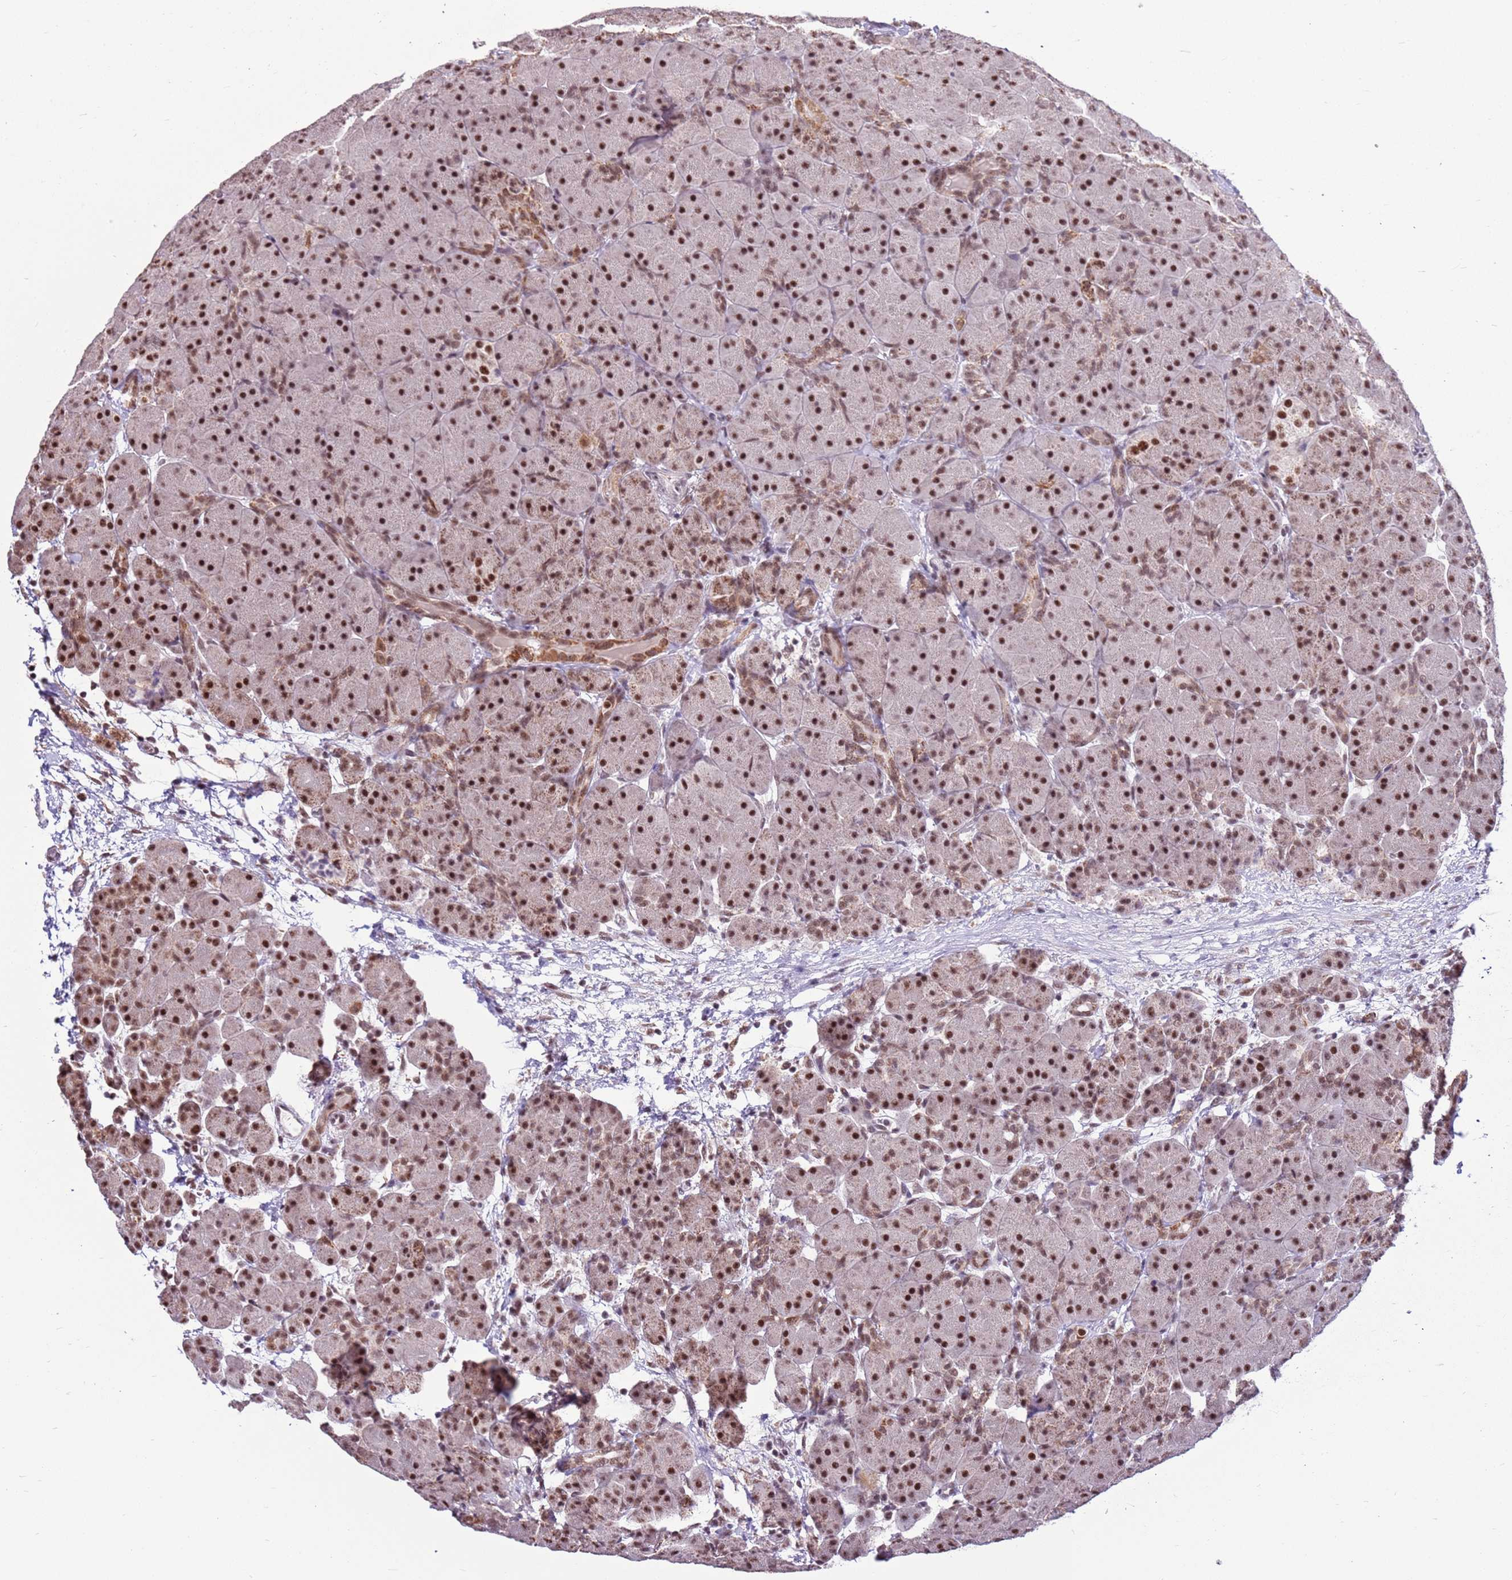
{"staining": {"intensity": "strong", "quantity": ">75%", "location": "cytoplasmic/membranous,nuclear"}, "tissue": "pancreas", "cell_type": "Exocrine glandular cells", "image_type": "normal", "snomed": [{"axis": "morphology", "description": "Normal tissue, NOS"}, {"axis": "topography", "description": "Pancreas"}], "caption": "The image reveals a brown stain indicating the presence of a protein in the cytoplasmic/membranous,nuclear of exocrine glandular cells in pancreas.", "gene": "AKAP8L", "patient": {"sex": "male", "age": 66}}